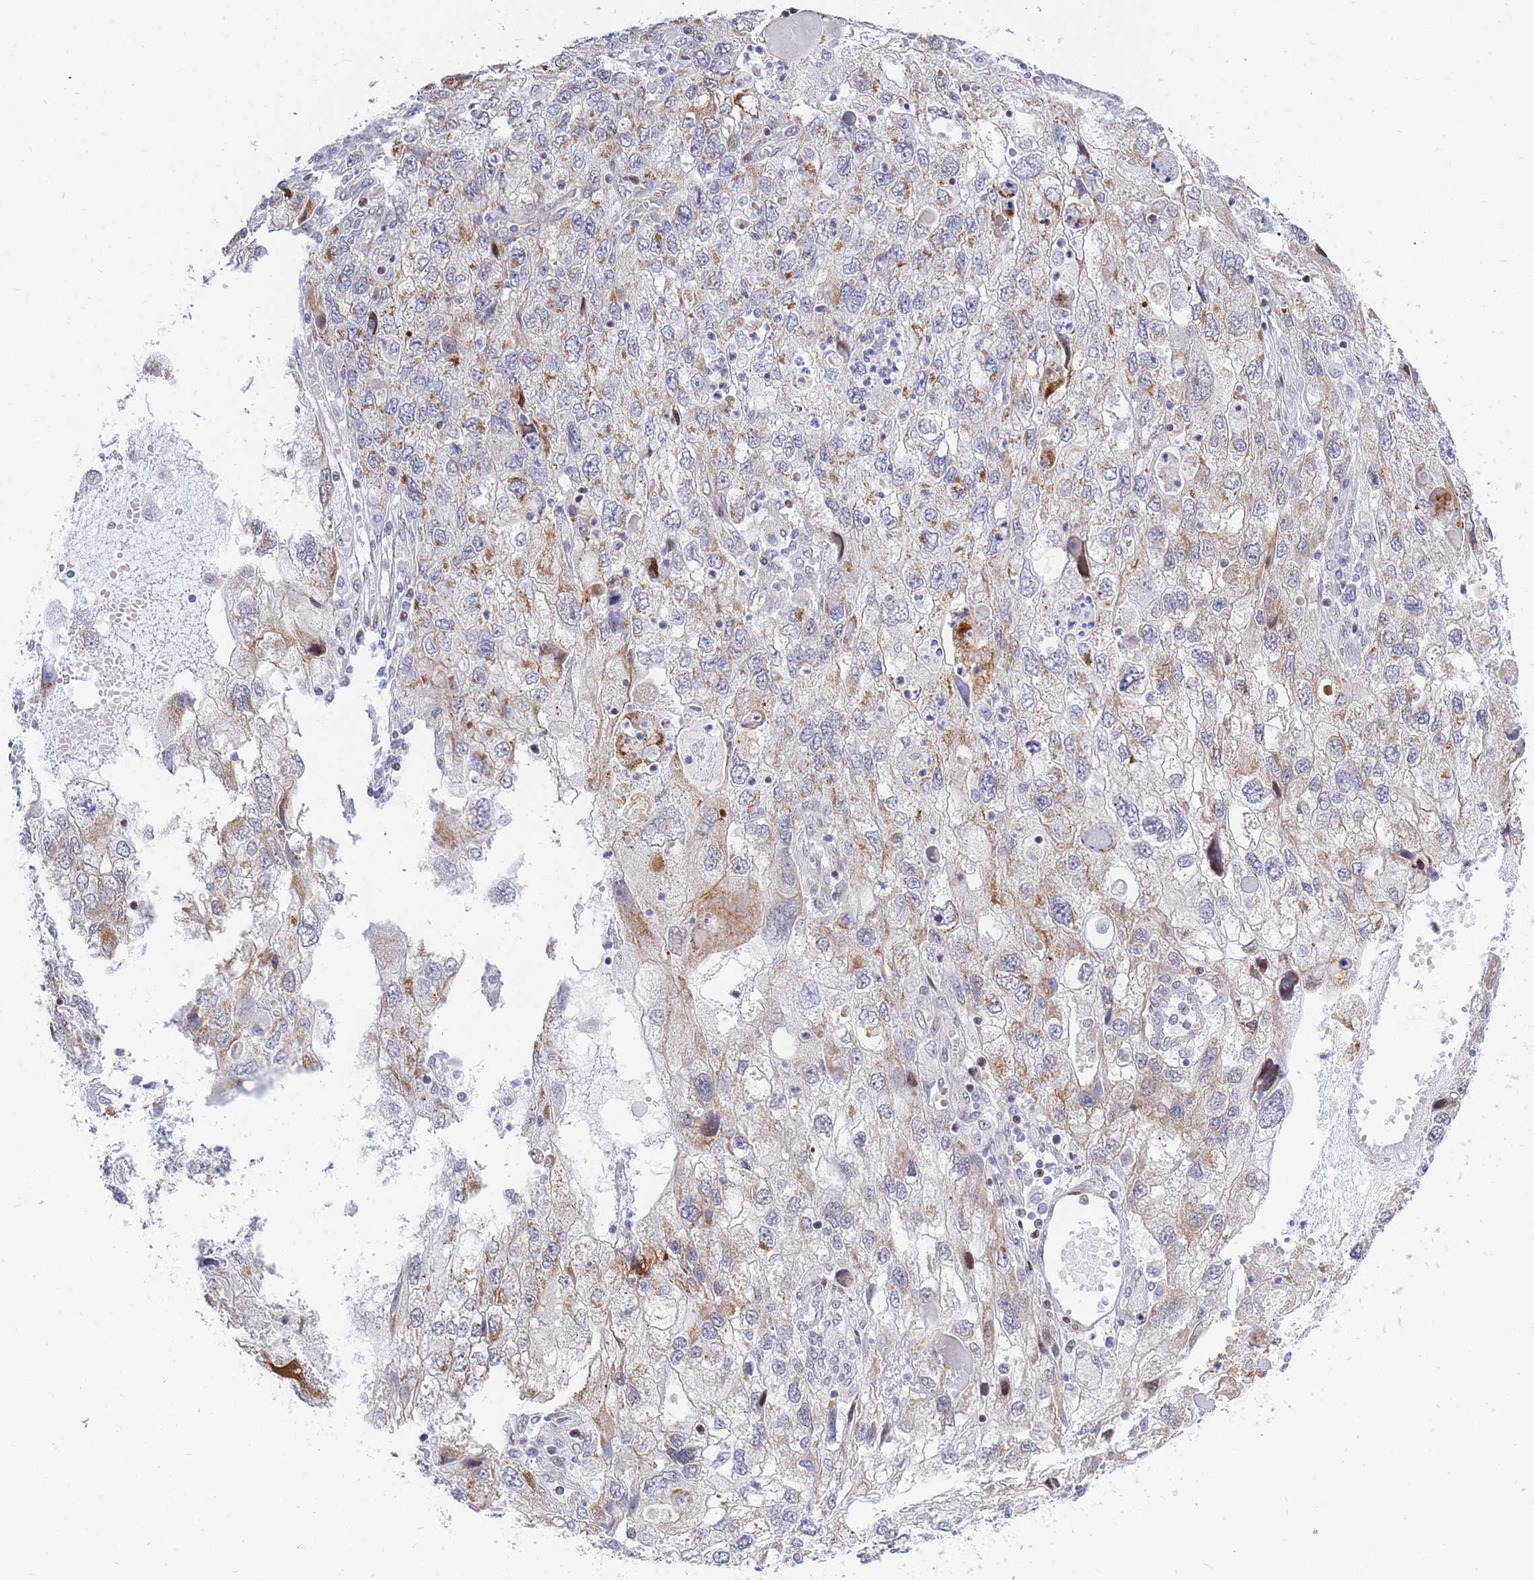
{"staining": {"intensity": "strong", "quantity": "25%-75%", "location": "cytoplasmic/membranous"}, "tissue": "endometrial cancer", "cell_type": "Tumor cells", "image_type": "cancer", "snomed": [{"axis": "morphology", "description": "Adenocarcinoma, NOS"}, {"axis": "topography", "description": "Endometrium"}], "caption": "There is high levels of strong cytoplasmic/membranous expression in tumor cells of endometrial cancer, as demonstrated by immunohistochemical staining (brown color).", "gene": "MOB4", "patient": {"sex": "female", "age": 49}}